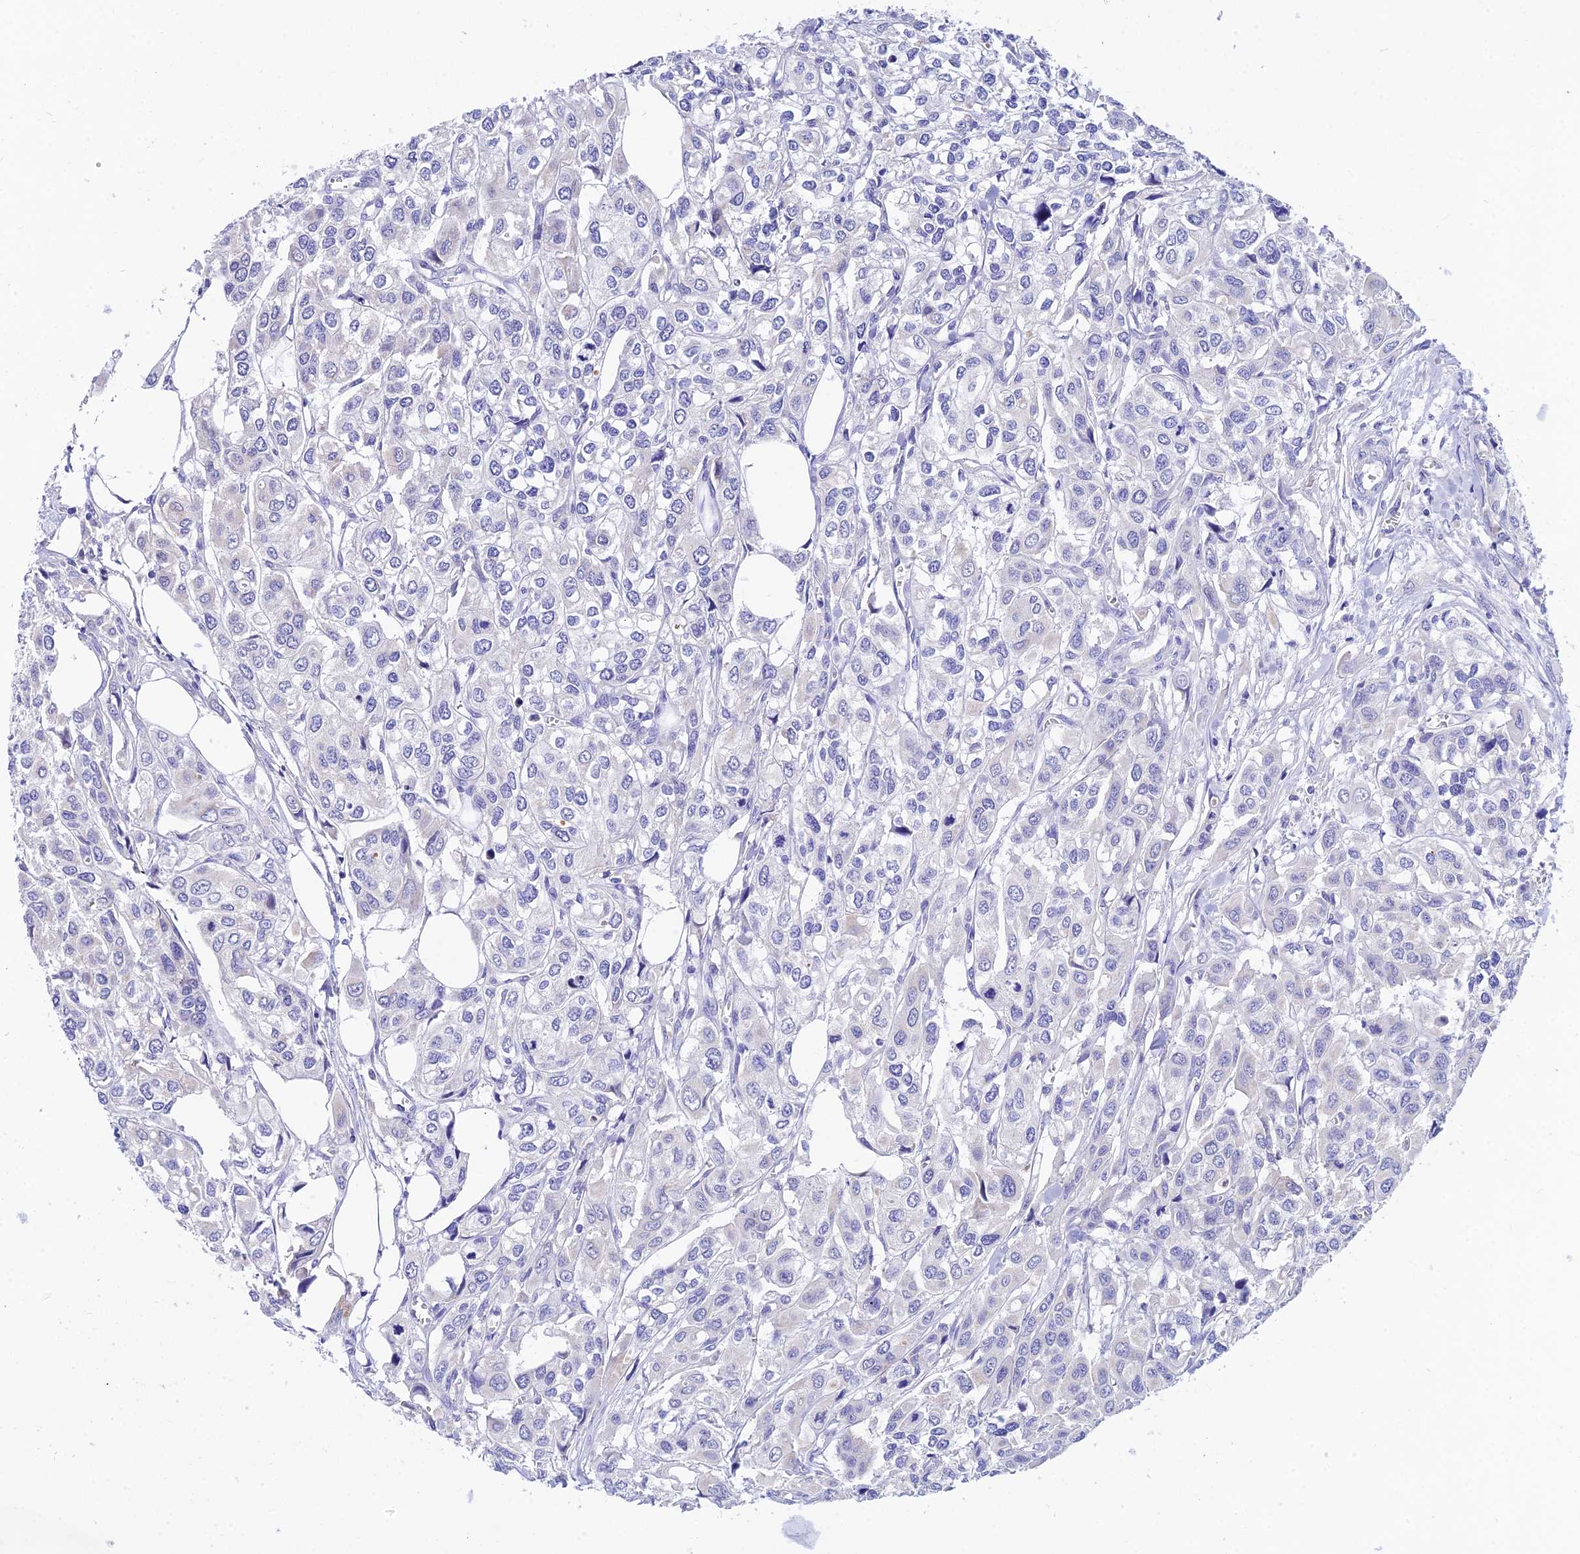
{"staining": {"intensity": "negative", "quantity": "none", "location": "none"}, "tissue": "urothelial cancer", "cell_type": "Tumor cells", "image_type": "cancer", "snomed": [{"axis": "morphology", "description": "Urothelial carcinoma, High grade"}, {"axis": "topography", "description": "Urinary bladder"}], "caption": "The histopathology image demonstrates no significant positivity in tumor cells of high-grade urothelial carcinoma.", "gene": "CEP41", "patient": {"sex": "male", "age": 67}}